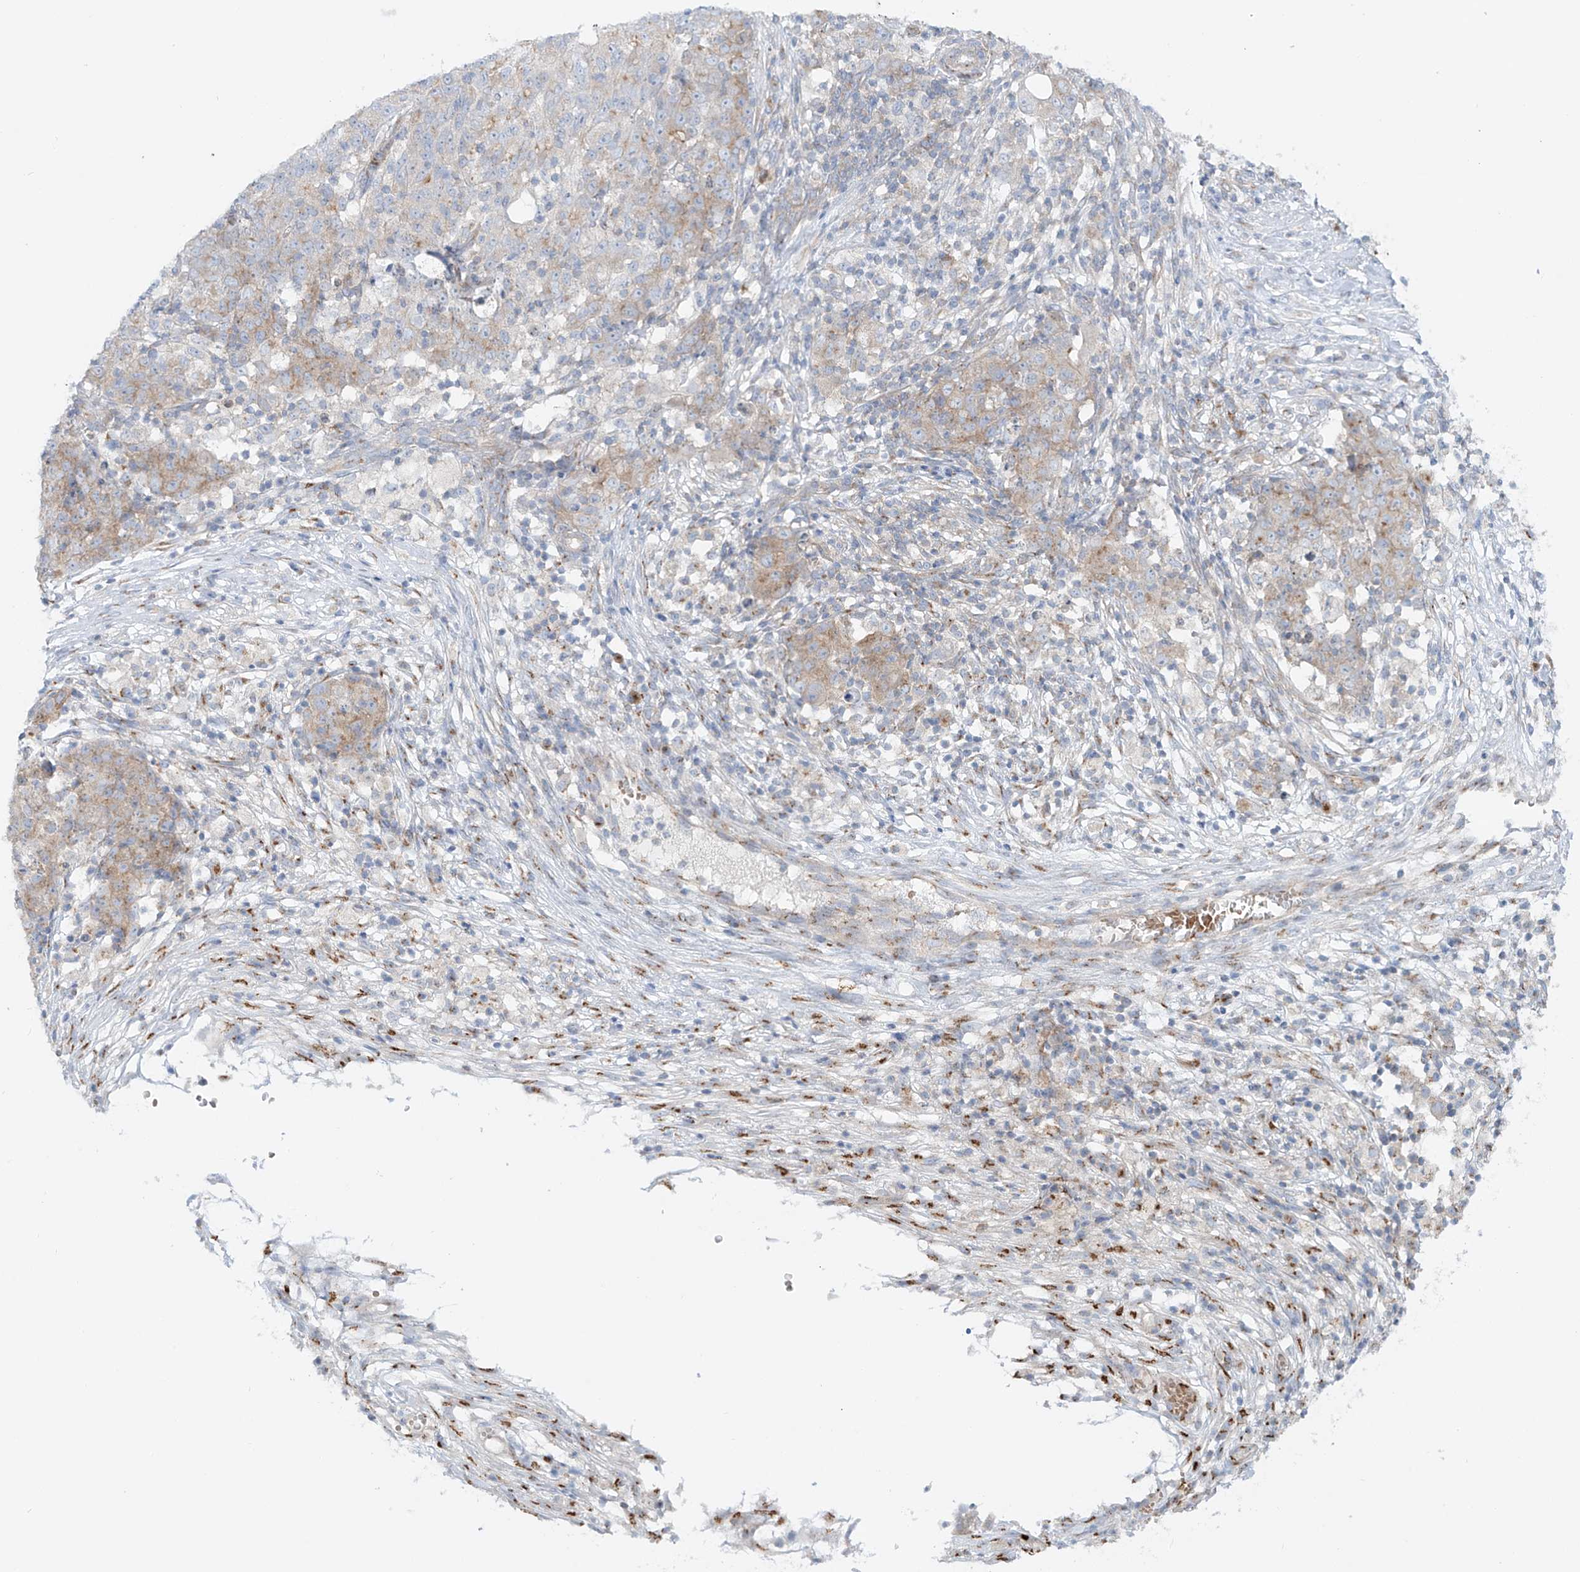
{"staining": {"intensity": "weak", "quantity": "25%-75%", "location": "cytoplasmic/membranous"}, "tissue": "ovarian cancer", "cell_type": "Tumor cells", "image_type": "cancer", "snomed": [{"axis": "morphology", "description": "Carcinoma, endometroid"}, {"axis": "topography", "description": "Ovary"}], "caption": "Weak cytoplasmic/membranous staining is appreciated in approximately 25%-75% of tumor cells in ovarian cancer (endometroid carcinoma).", "gene": "TJAP1", "patient": {"sex": "female", "age": 42}}